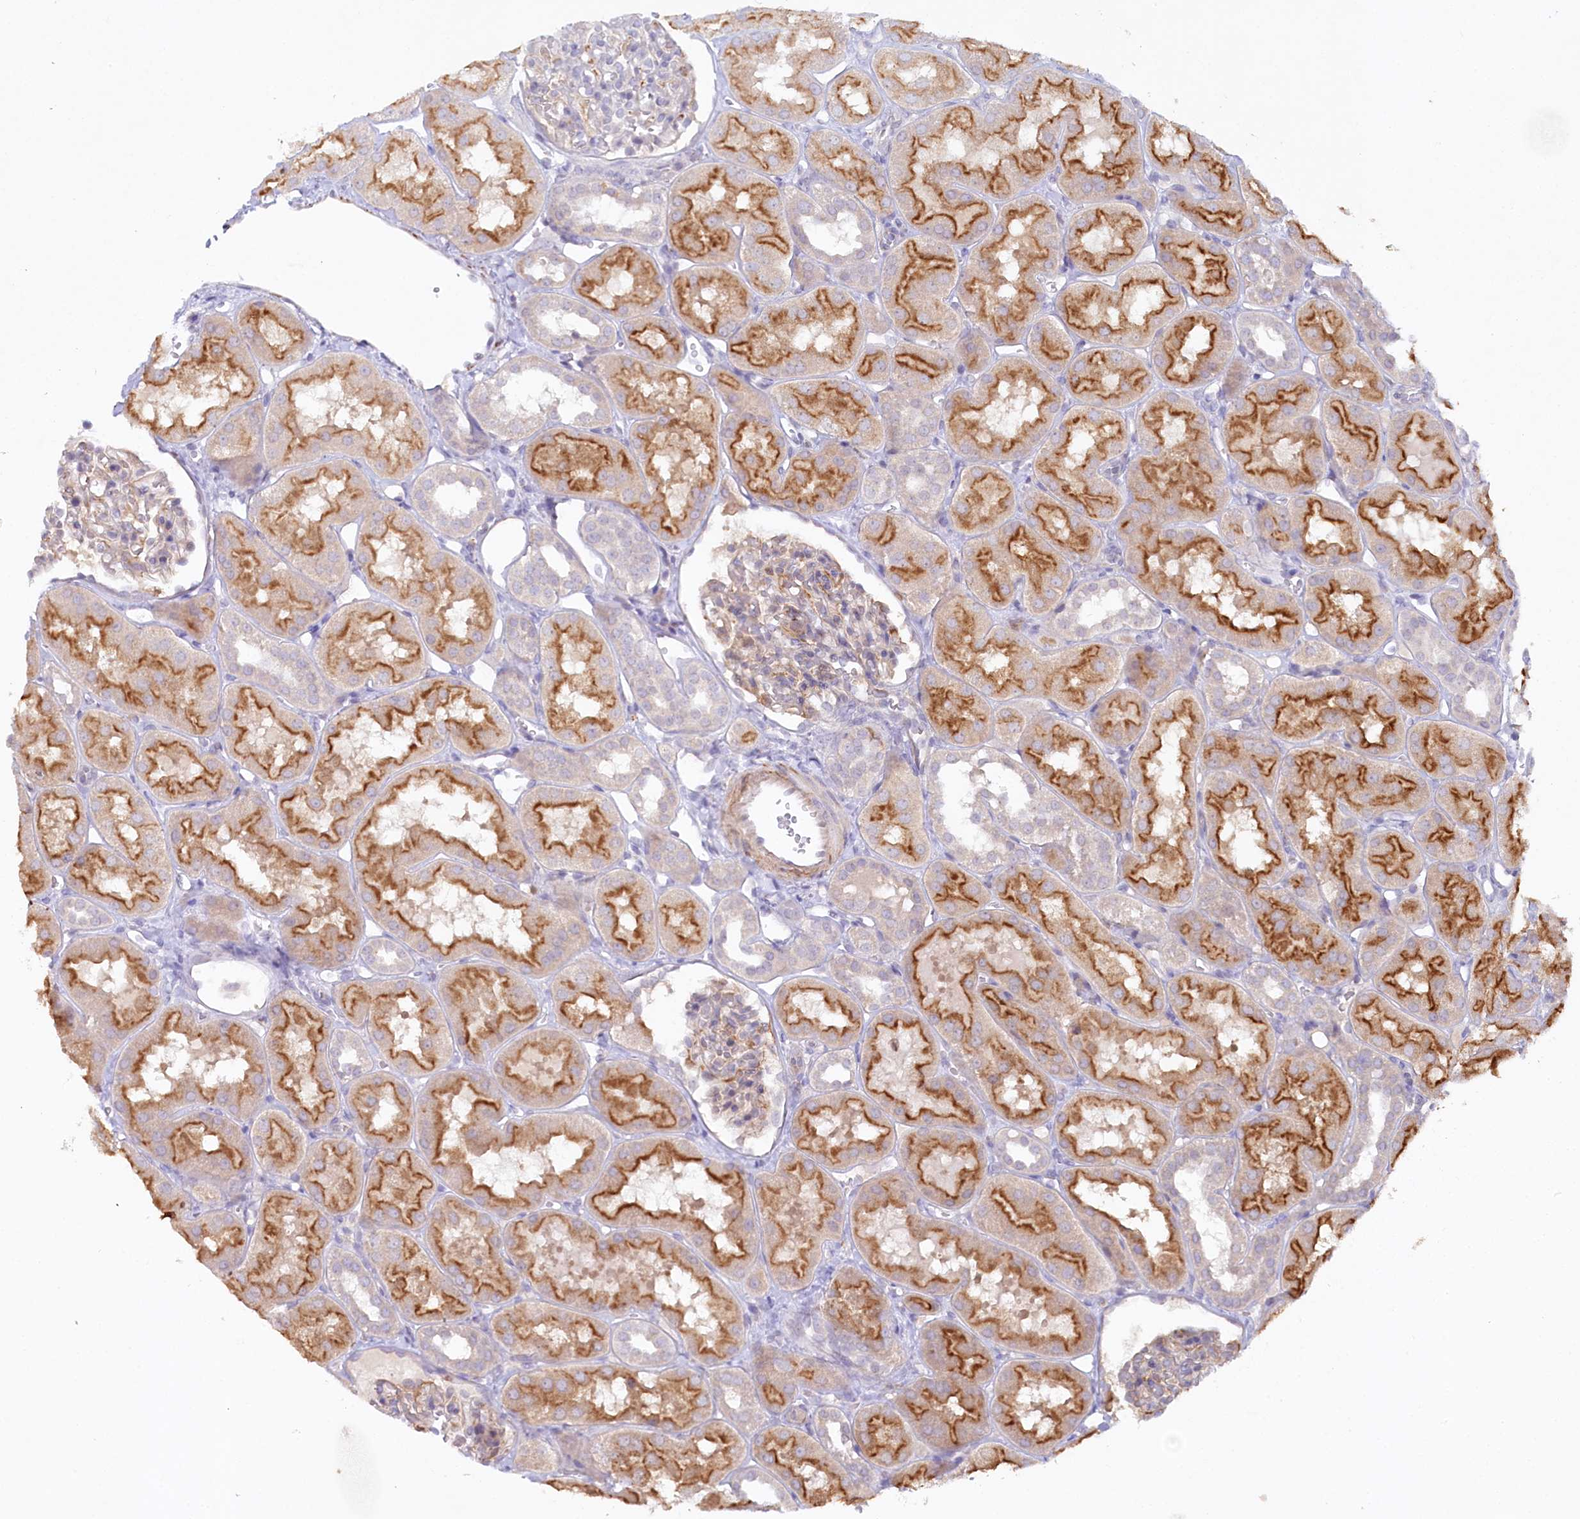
{"staining": {"intensity": "moderate", "quantity": "<25%", "location": "cytoplasmic/membranous"}, "tissue": "kidney", "cell_type": "Cells in glomeruli", "image_type": "normal", "snomed": [{"axis": "morphology", "description": "Normal tissue, NOS"}, {"axis": "topography", "description": "Kidney"}, {"axis": "topography", "description": "Urinary bladder"}], "caption": "This histopathology image exhibits immunohistochemistry (IHC) staining of benign human kidney, with low moderate cytoplasmic/membranous expression in approximately <25% of cells in glomeruli.", "gene": "ALDH3B1", "patient": {"sex": "male", "age": 16}}